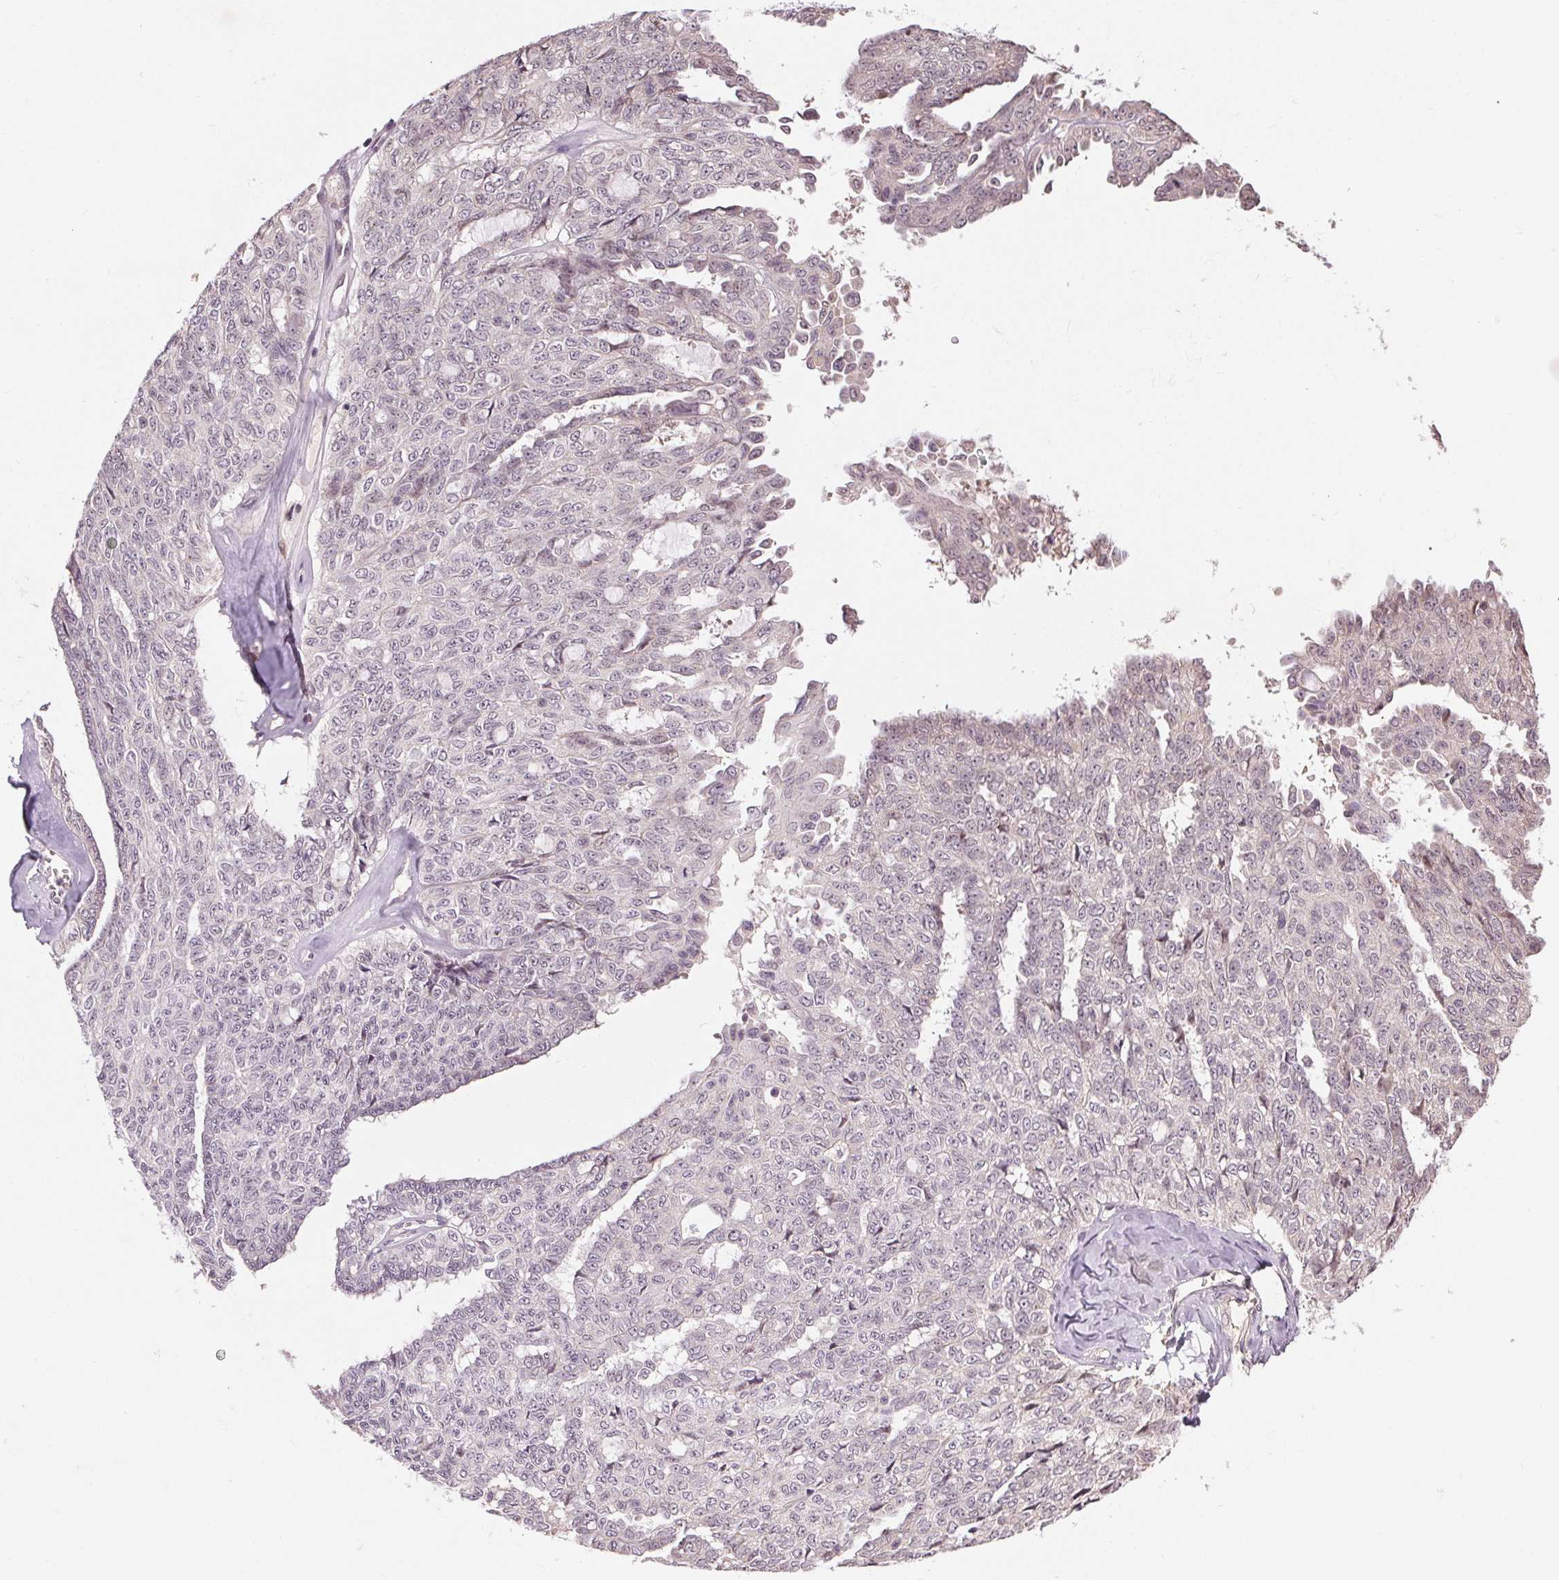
{"staining": {"intensity": "negative", "quantity": "none", "location": "none"}, "tissue": "ovarian cancer", "cell_type": "Tumor cells", "image_type": "cancer", "snomed": [{"axis": "morphology", "description": "Cystadenocarcinoma, serous, NOS"}, {"axis": "topography", "description": "Ovary"}], "caption": "An immunohistochemistry micrograph of ovarian cancer (serous cystadenocarcinoma) is shown. There is no staining in tumor cells of ovarian cancer (serous cystadenocarcinoma).", "gene": "ATP1B3", "patient": {"sex": "female", "age": 71}}